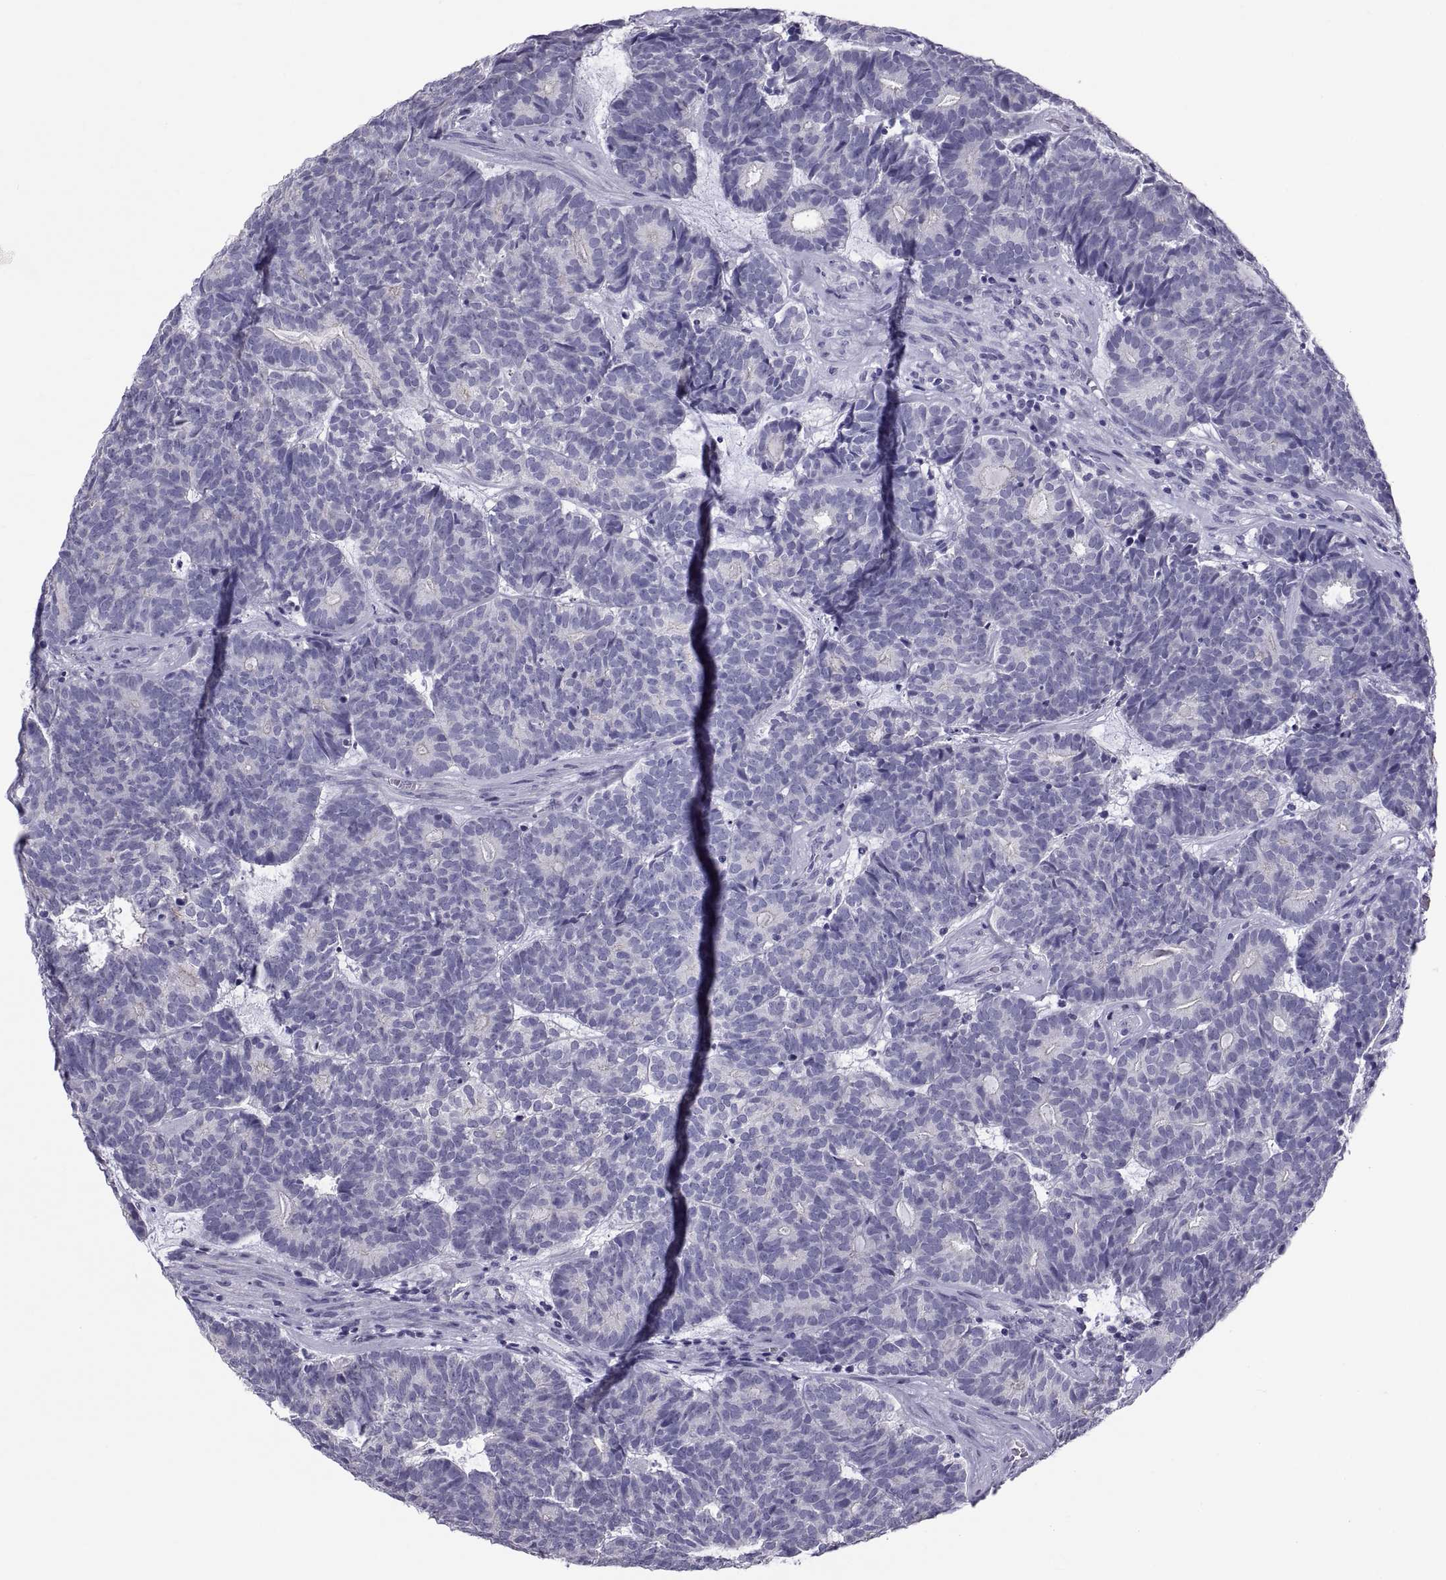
{"staining": {"intensity": "negative", "quantity": "none", "location": "none"}, "tissue": "head and neck cancer", "cell_type": "Tumor cells", "image_type": "cancer", "snomed": [{"axis": "morphology", "description": "Adenocarcinoma, NOS"}, {"axis": "topography", "description": "Head-Neck"}], "caption": "A high-resolution image shows immunohistochemistry (IHC) staining of head and neck cancer, which displays no significant staining in tumor cells.", "gene": "RNASE12", "patient": {"sex": "female", "age": 81}}